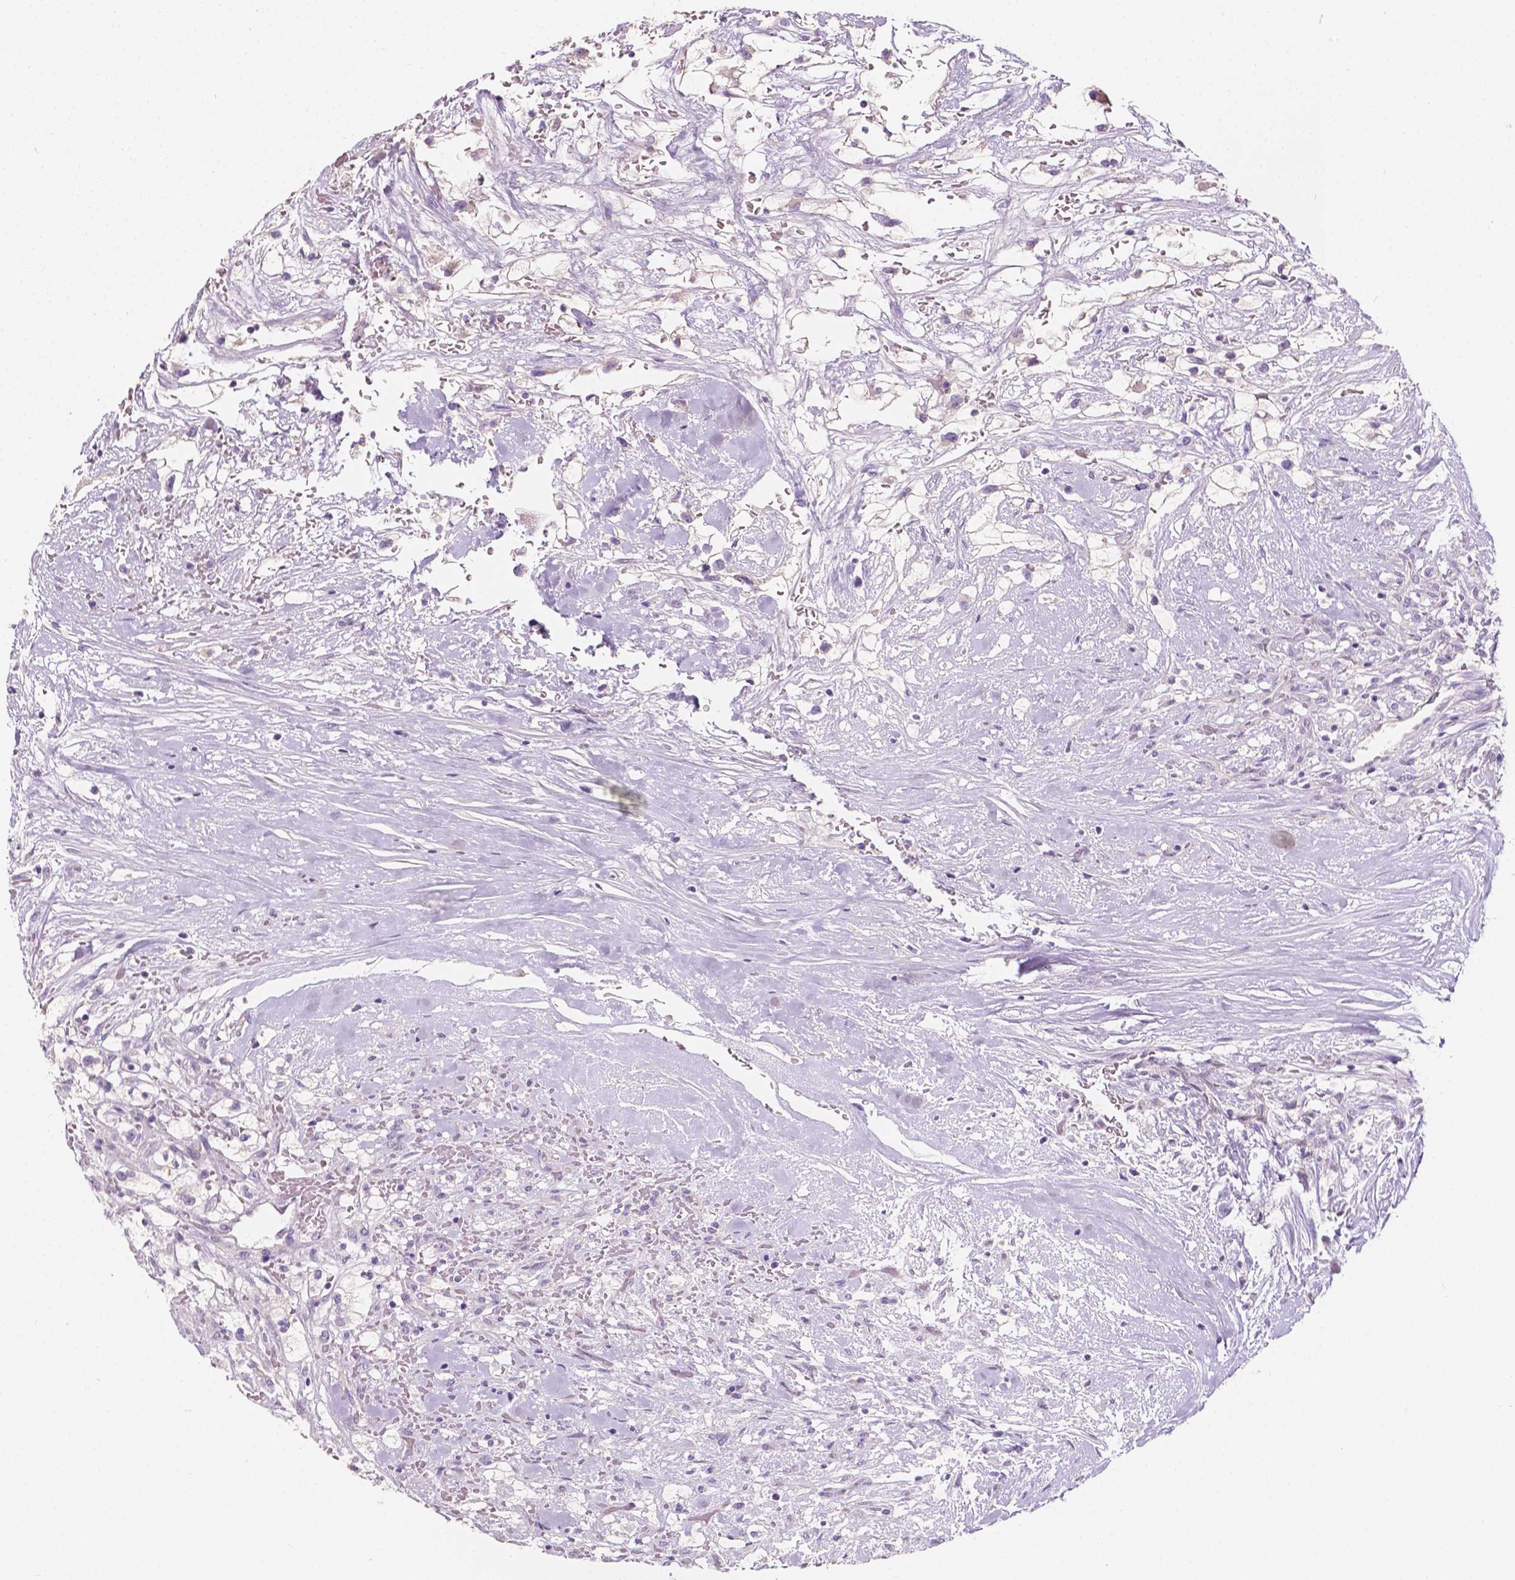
{"staining": {"intensity": "negative", "quantity": "none", "location": "none"}, "tissue": "renal cancer", "cell_type": "Tumor cells", "image_type": "cancer", "snomed": [{"axis": "morphology", "description": "Adenocarcinoma, NOS"}, {"axis": "topography", "description": "Kidney"}], "caption": "A high-resolution micrograph shows immunohistochemistry (IHC) staining of renal cancer (adenocarcinoma), which exhibits no significant staining in tumor cells. Brightfield microscopy of immunohistochemistry (IHC) stained with DAB (3,3'-diaminobenzidine) (brown) and hematoxylin (blue), captured at high magnification.", "gene": "TAL1", "patient": {"sex": "male", "age": 59}}